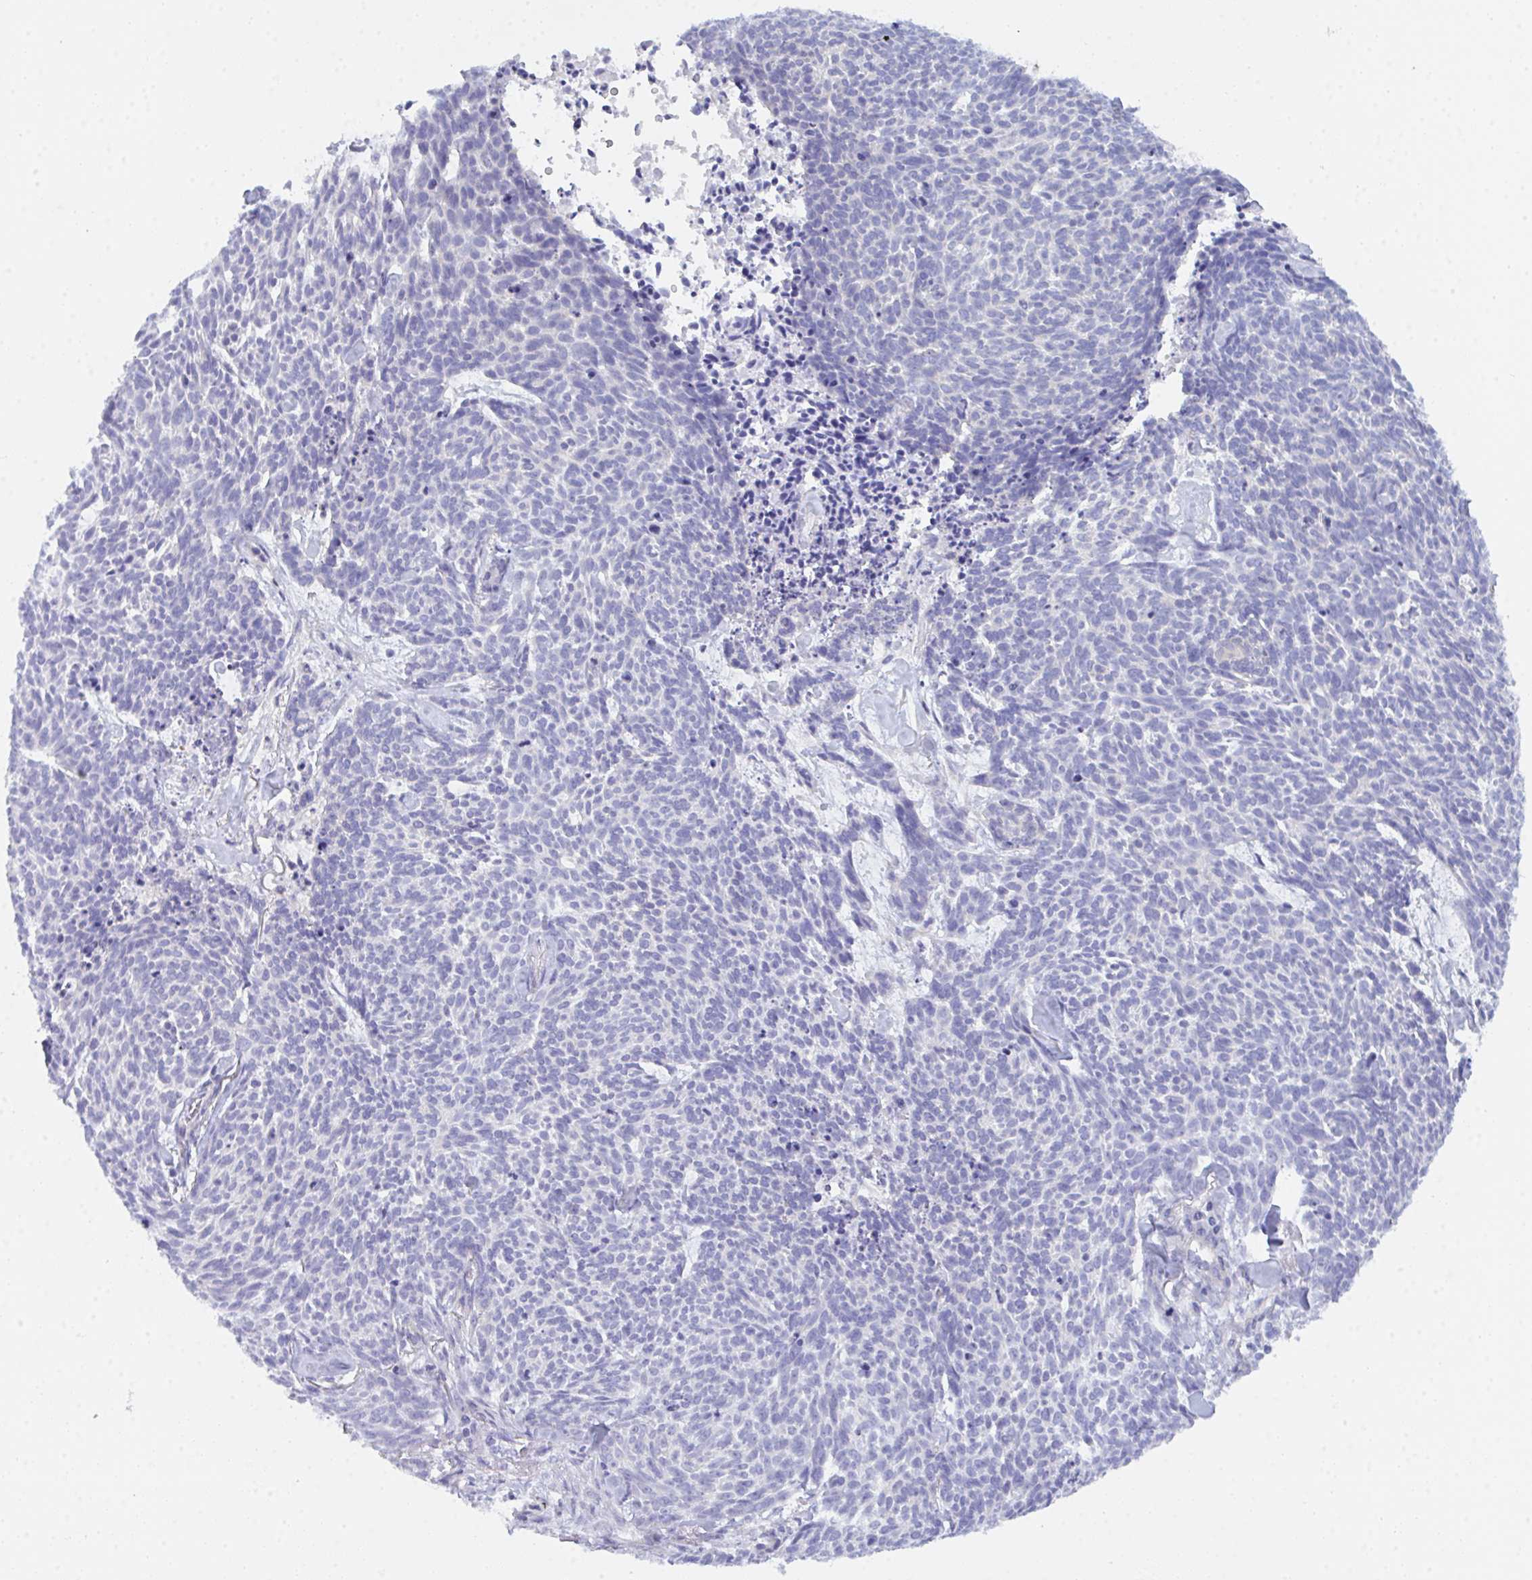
{"staining": {"intensity": "negative", "quantity": "none", "location": "none"}, "tissue": "skin cancer", "cell_type": "Tumor cells", "image_type": "cancer", "snomed": [{"axis": "morphology", "description": "Basal cell carcinoma"}, {"axis": "topography", "description": "Skin"}], "caption": "IHC histopathology image of skin cancer (basal cell carcinoma) stained for a protein (brown), which displays no staining in tumor cells. The staining was performed using DAB (3,3'-diaminobenzidine) to visualize the protein expression in brown, while the nuclei were stained in blue with hematoxylin (Magnification: 20x).", "gene": "CEP170B", "patient": {"sex": "female", "age": 93}}